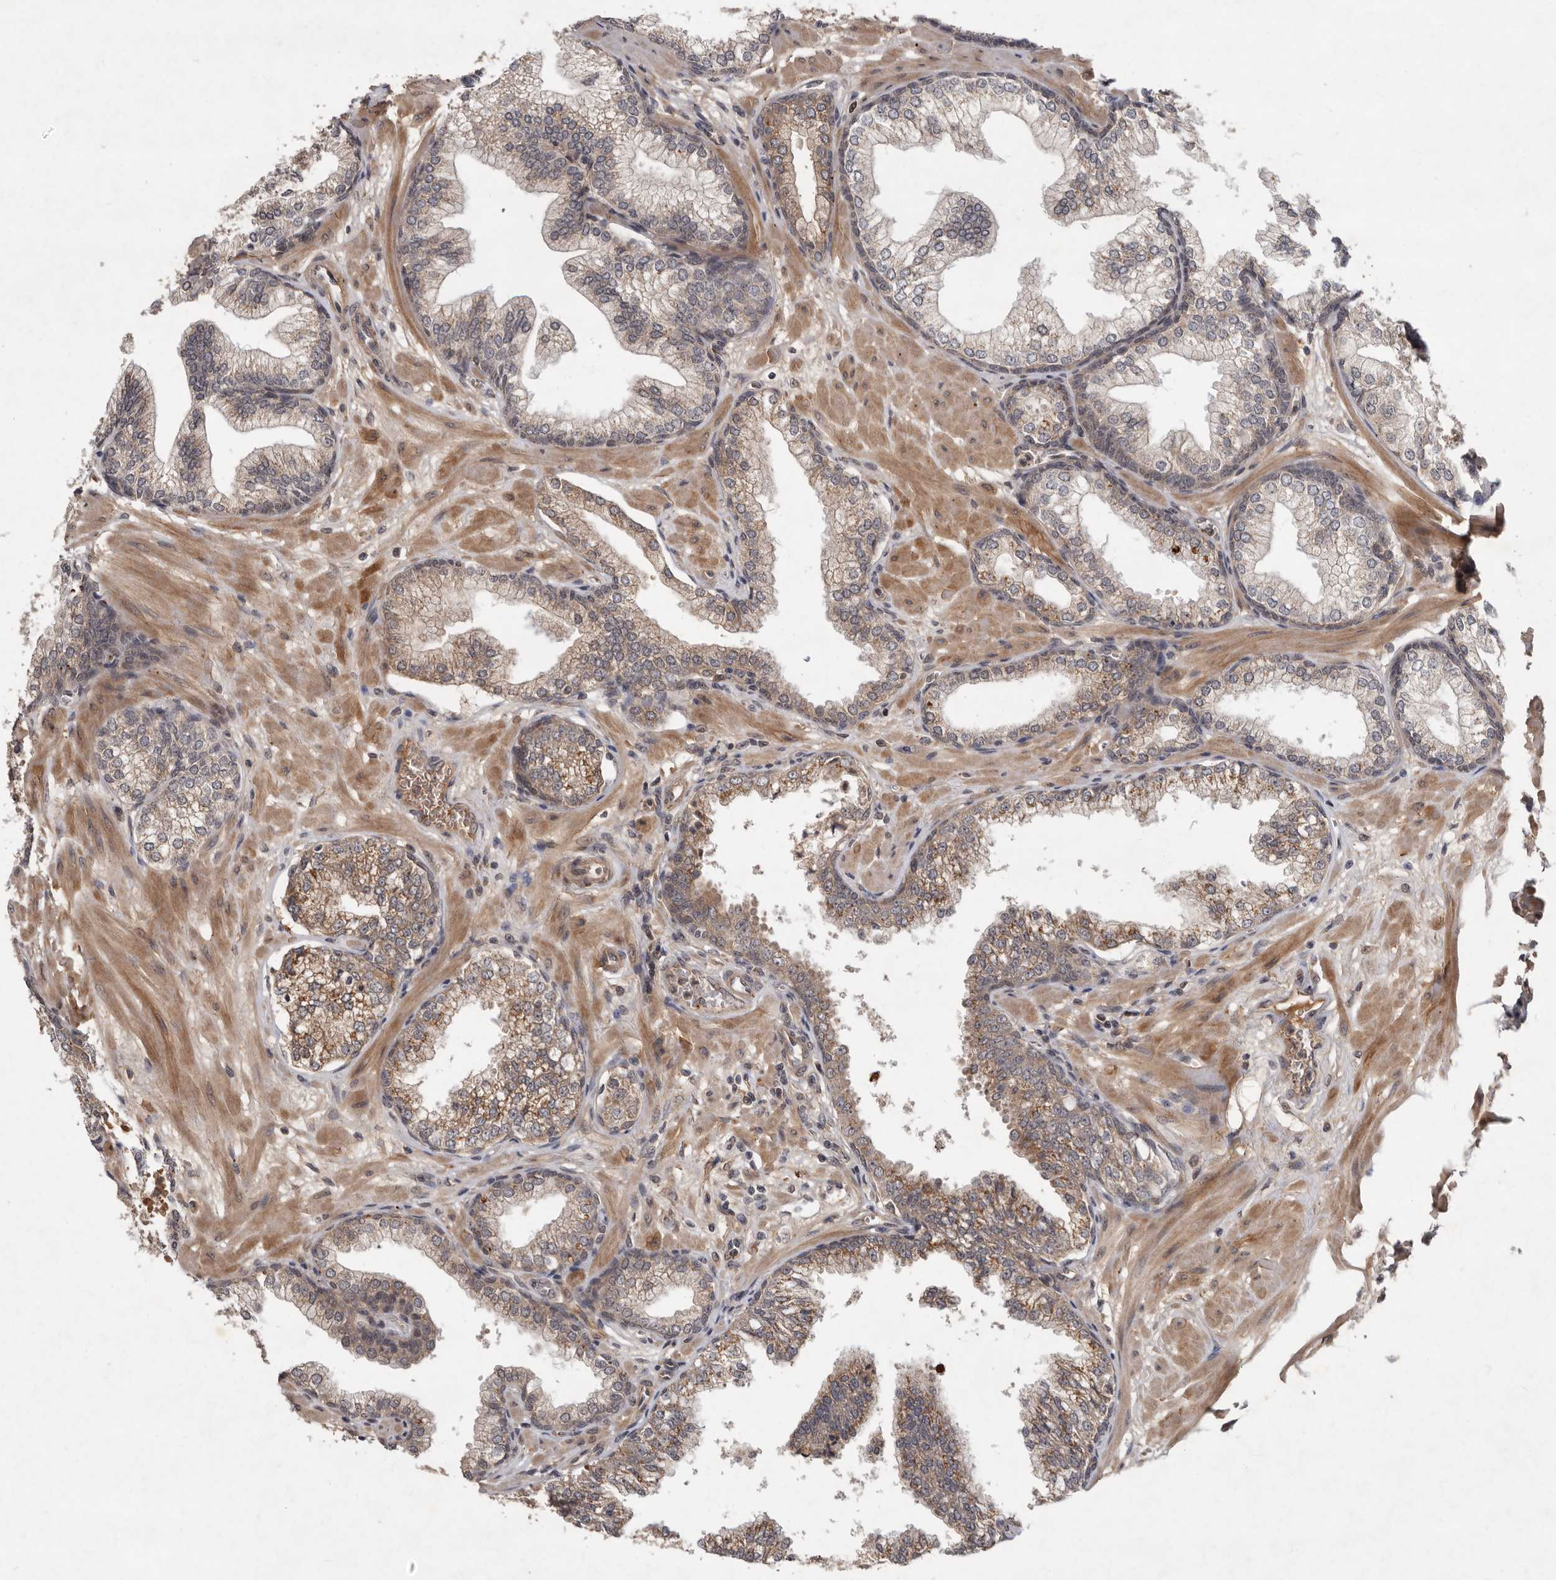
{"staining": {"intensity": "moderate", "quantity": "25%-75%", "location": "cytoplasmic/membranous"}, "tissue": "prostate", "cell_type": "Glandular cells", "image_type": "normal", "snomed": [{"axis": "morphology", "description": "Normal tissue, NOS"}, {"axis": "morphology", "description": "Urothelial carcinoma, Low grade"}, {"axis": "topography", "description": "Urinary bladder"}, {"axis": "topography", "description": "Prostate"}], "caption": "Protein expression analysis of benign human prostate reveals moderate cytoplasmic/membranous expression in approximately 25%-75% of glandular cells.", "gene": "DNAJC28", "patient": {"sex": "male", "age": 60}}